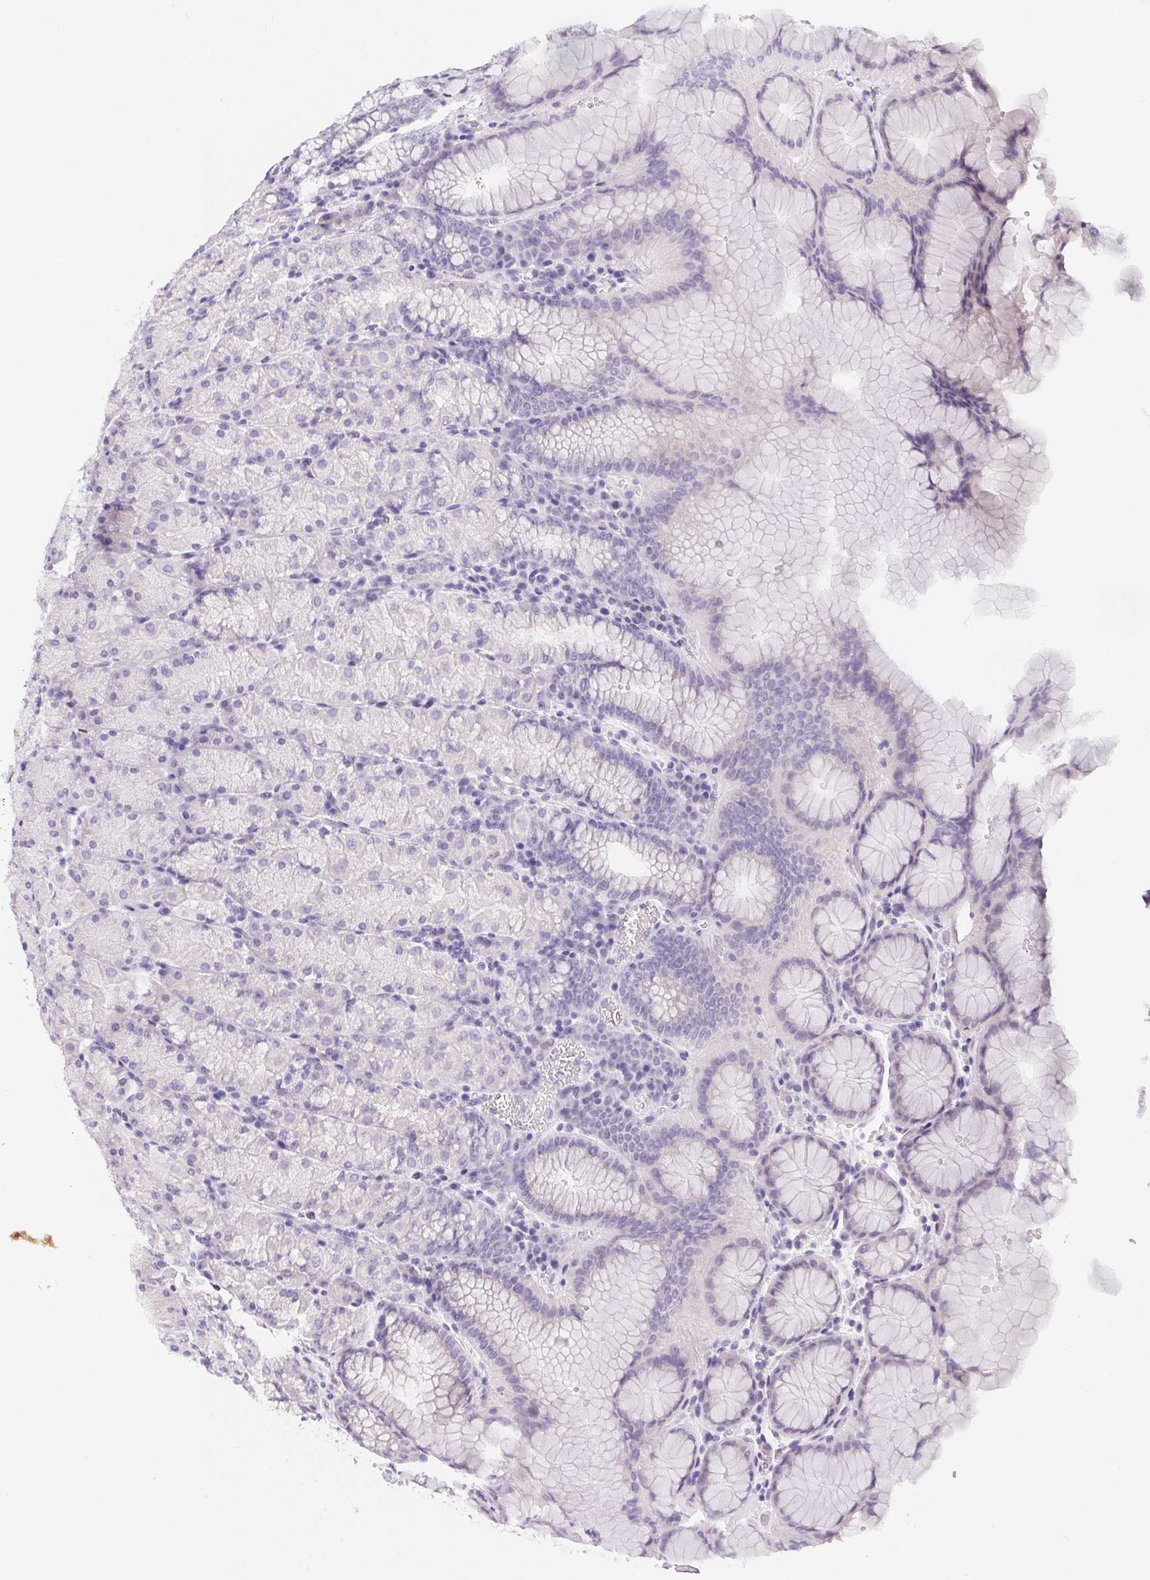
{"staining": {"intensity": "negative", "quantity": "none", "location": "none"}, "tissue": "stomach", "cell_type": "Glandular cells", "image_type": "normal", "snomed": [{"axis": "morphology", "description": "Normal tissue, NOS"}, {"axis": "topography", "description": "Stomach, upper"}, {"axis": "topography", "description": "Stomach"}], "caption": "Immunohistochemistry micrograph of unremarkable stomach stained for a protein (brown), which demonstrates no positivity in glandular cells.", "gene": "MAP1A", "patient": {"sex": "male", "age": 76}}